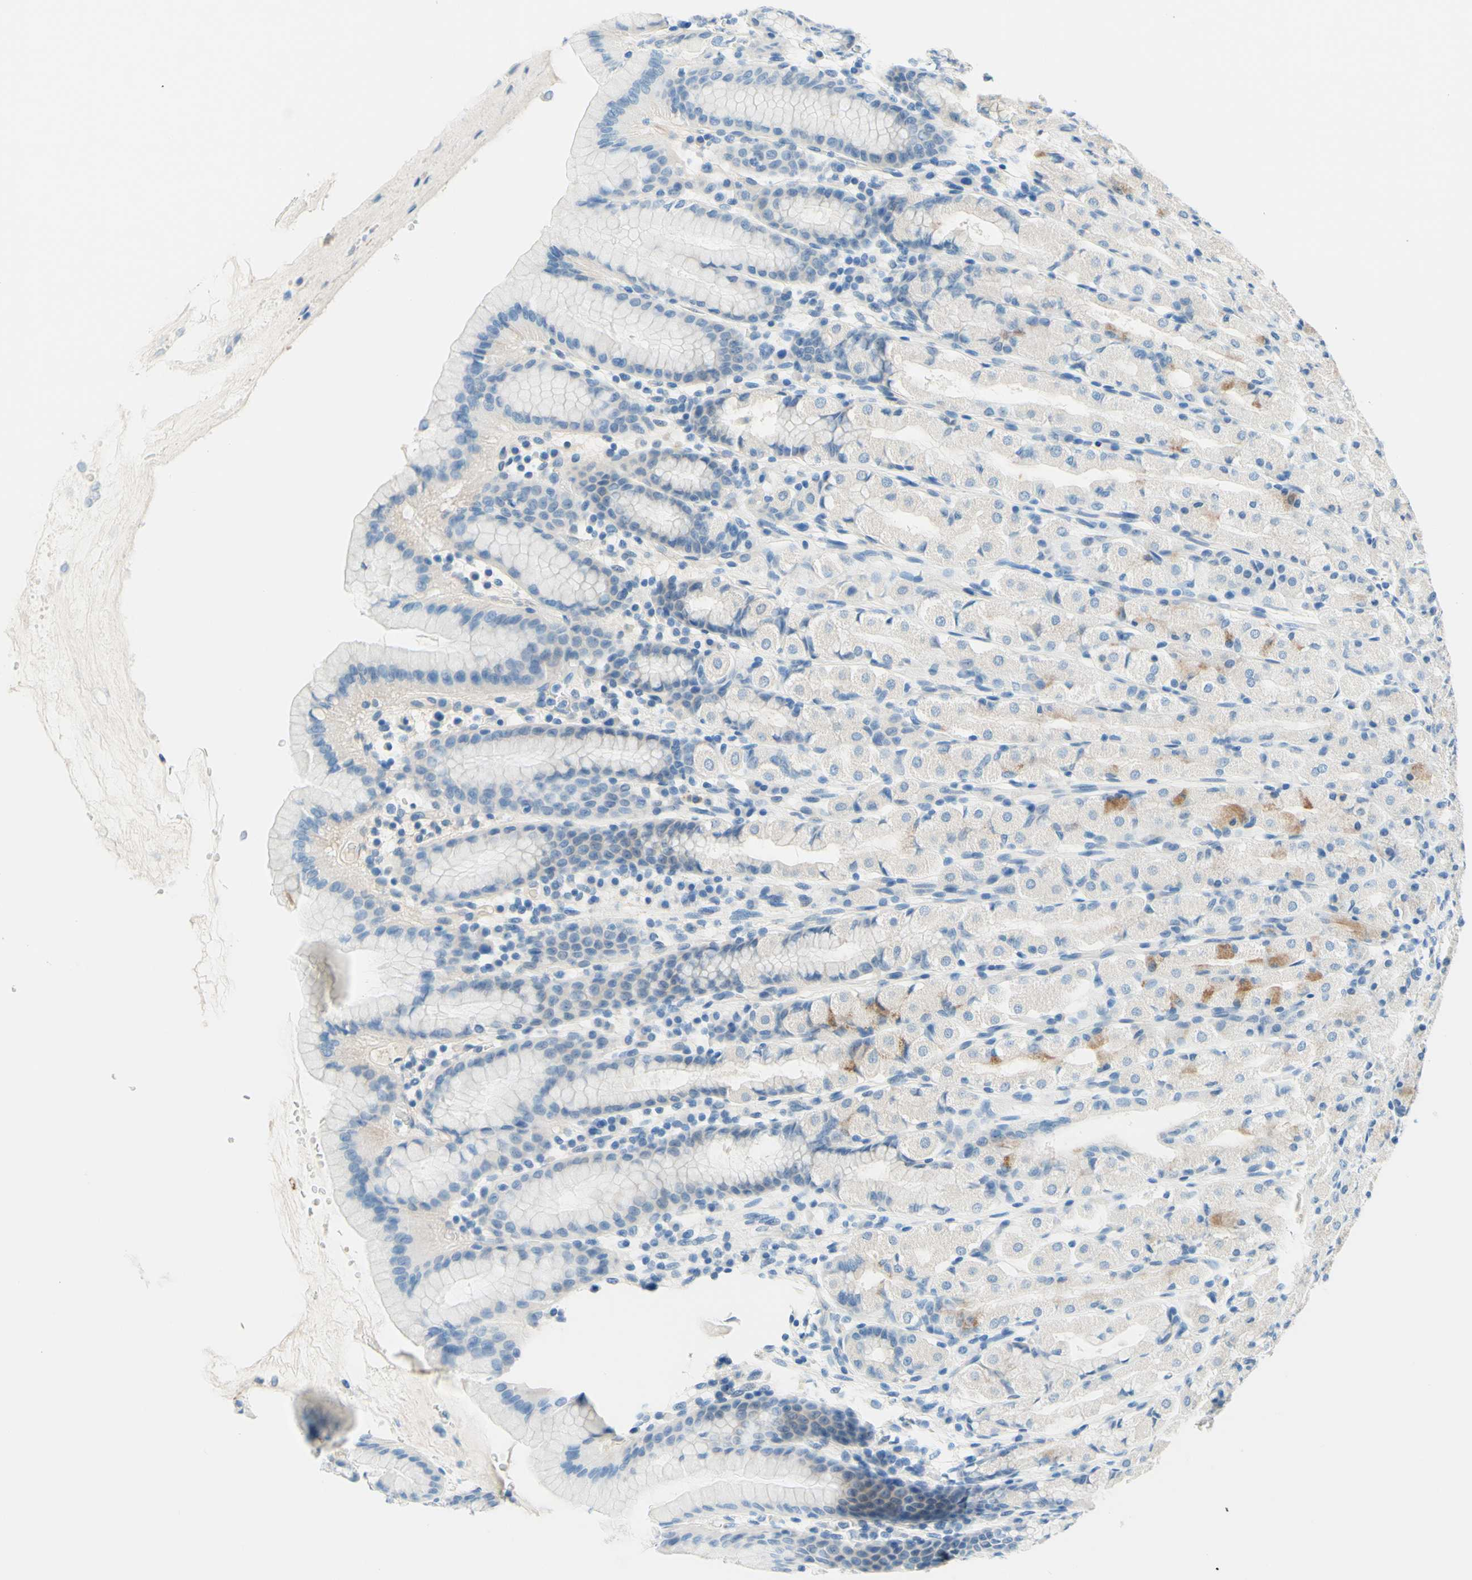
{"staining": {"intensity": "weak", "quantity": "<25%", "location": "cytoplasmic/membranous"}, "tissue": "stomach", "cell_type": "Glandular cells", "image_type": "normal", "snomed": [{"axis": "morphology", "description": "Normal tissue, NOS"}, {"axis": "topography", "description": "Stomach, upper"}], "caption": "Photomicrograph shows no protein expression in glandular cells of unremarkable stomach. Brightfield microscopy of immunohistochemistry stained with DAB (brown) and hematoxylin (blue), captured at high magnification.", "gene": "PASD1", "patient": {"sex": "male", "age": 68}}